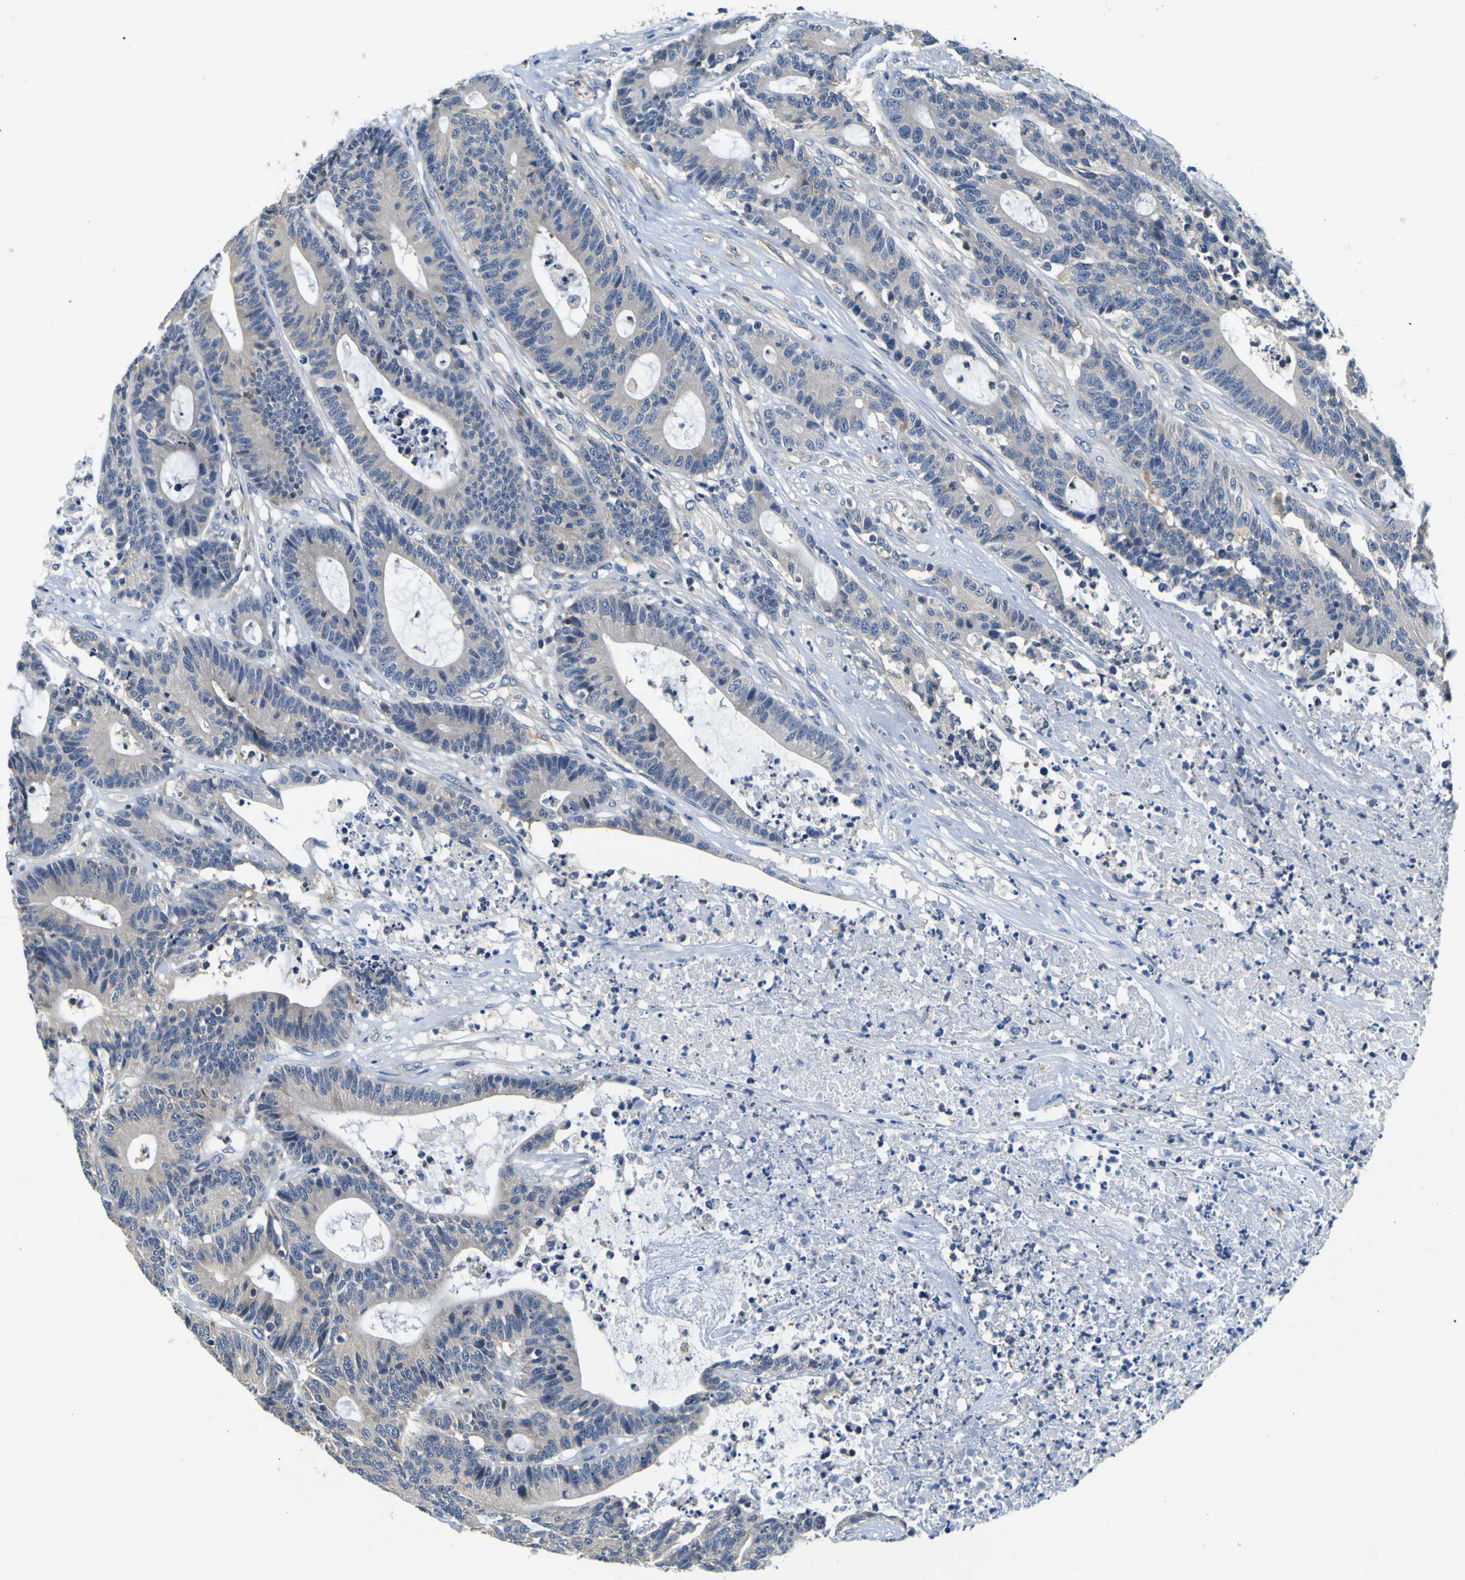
{"staining": {"intensity": "weak", "quantity": ">75%", "location": "cytoplasmic/membranous"}, "tissue": "colorectal cancer", "cell_type": "Tumor cells", "image_type": "cancer", "snomed": [{"axis": "morphology", "description": "Adenocarcinoma, NOS"}, {"axis": "topography", "description": "Colon"}], "caption": "A histopathology image of adenocarcinoma (colorectal) stained for a protein displays weak cytoplasmic/membranous brown staining in tumor cells. The staining is performed using DAB brown chromogen to label protein expression. The nuclei are counter-stained blue using hematoxylin.", "gene": "TNIK", "patient": {"sex": "female", "age": 84}}